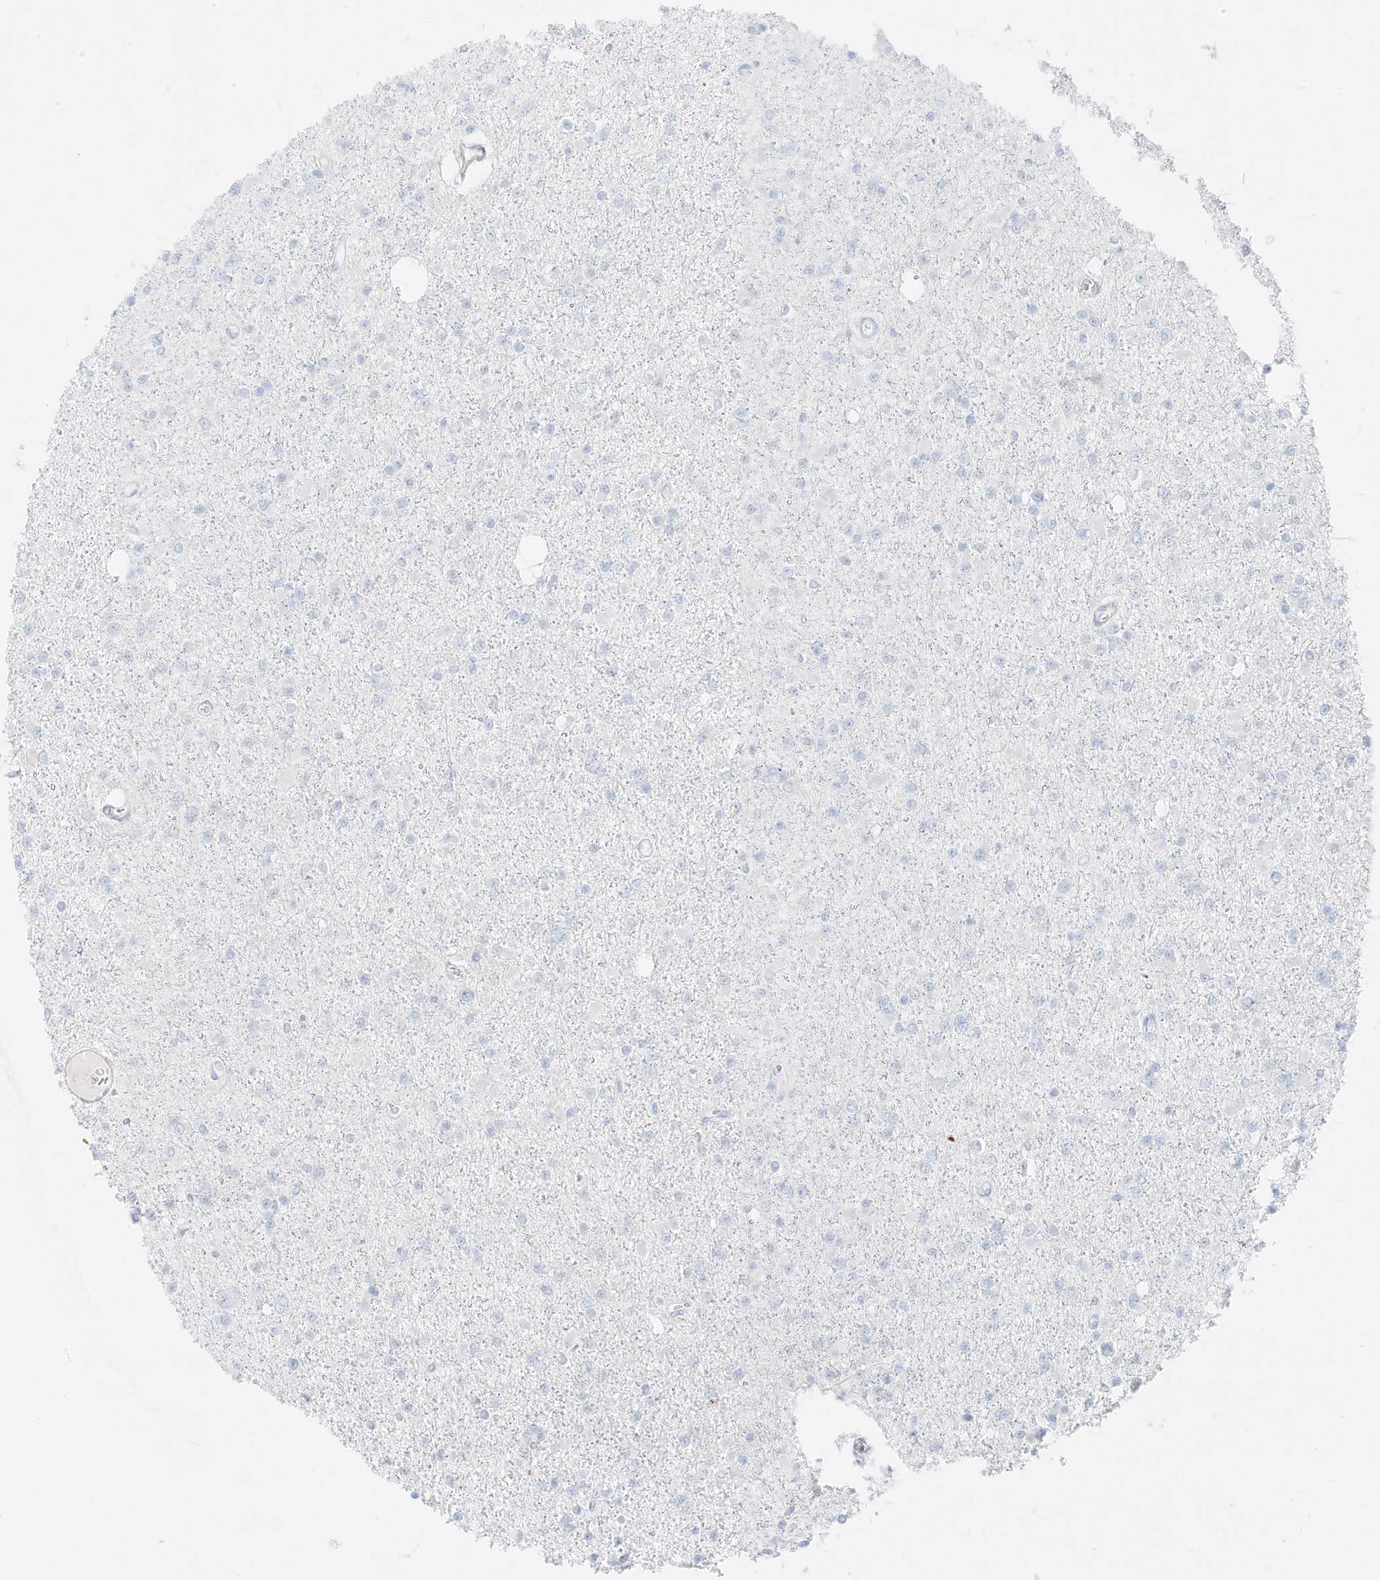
{"staining": {"intensity": "negative", "quantity": "none", "location": "none"}, "tissue": "glioma", "cell_type": "Tumor cells", "image_type": "cancer", "snomed": [{"axis": "morphology", "description": "Glioma, malignant, Low grade"}, {"axis": "topography", "description": "Brain"}], "caption": "An immunohistochemistry histopathology image of malignant glioma (low-grade) is shown. There is no staining in tumor cells of malignant glioma (low-grade).", "gene": "SLC22A13", "patient": {"sex": "female", "age": 22}}